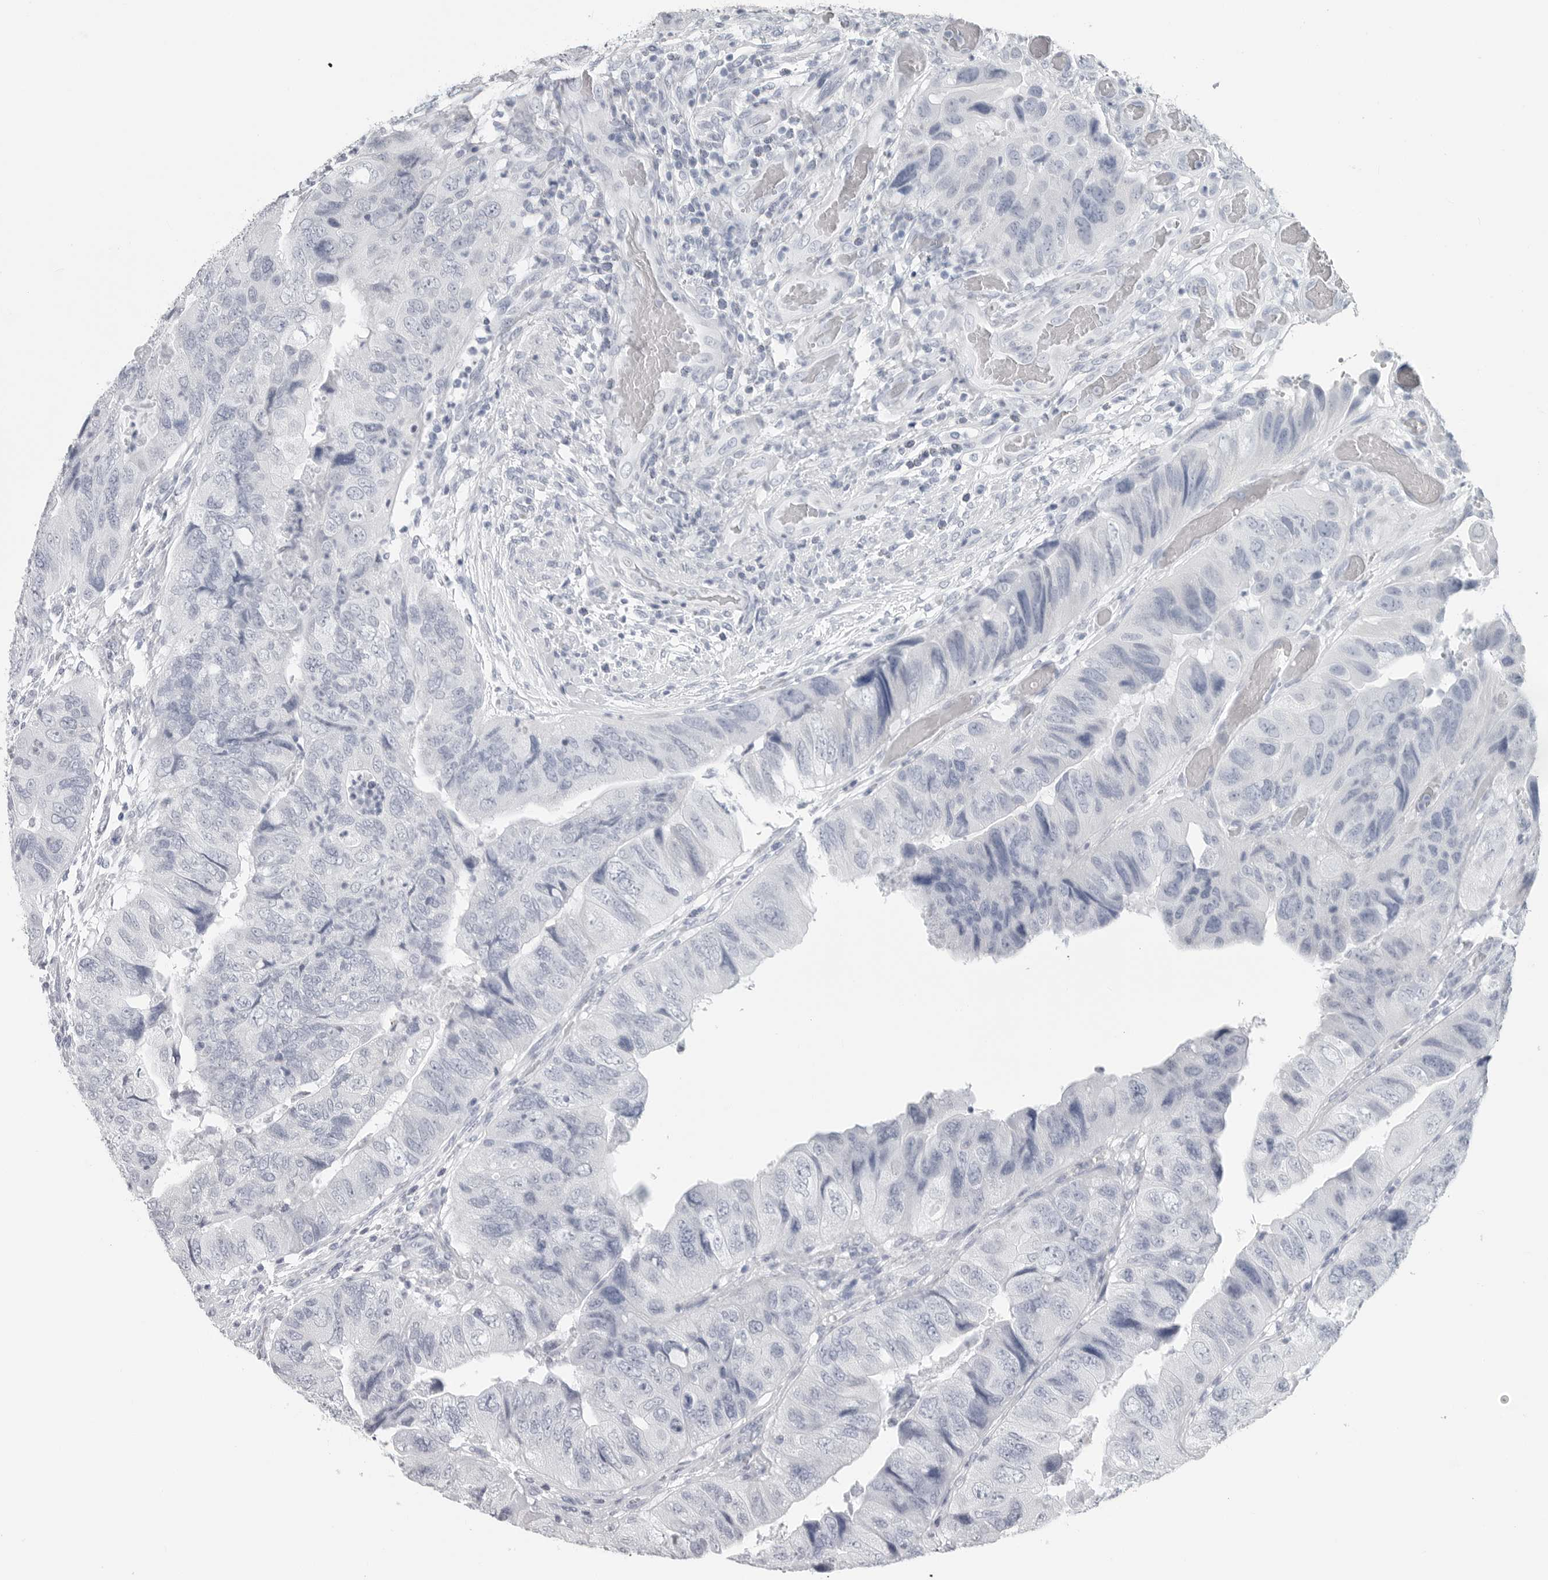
{"staining": {"intensity": "negative", "quantity": "none", "location": "none"}, "tissue": "colorectal cancer", "cell_type": "Tumor cells", "image_type": "cancer", "snomed": [{"axis": "morphology", "description": "Adenocarcinoma, NOS"}, {"axis": "topography", "description": "Rectum"}], "caption": "This photomicrograph is of adenocarcinoma (colorectal) stained with immunohistochemistry (IHC) to label a protein in brown with the nuclei are counter-stained blue. There is no positivity in tumor cells.", "gene": "CSH1", "patient": {"sex": "male", "age": 63}}